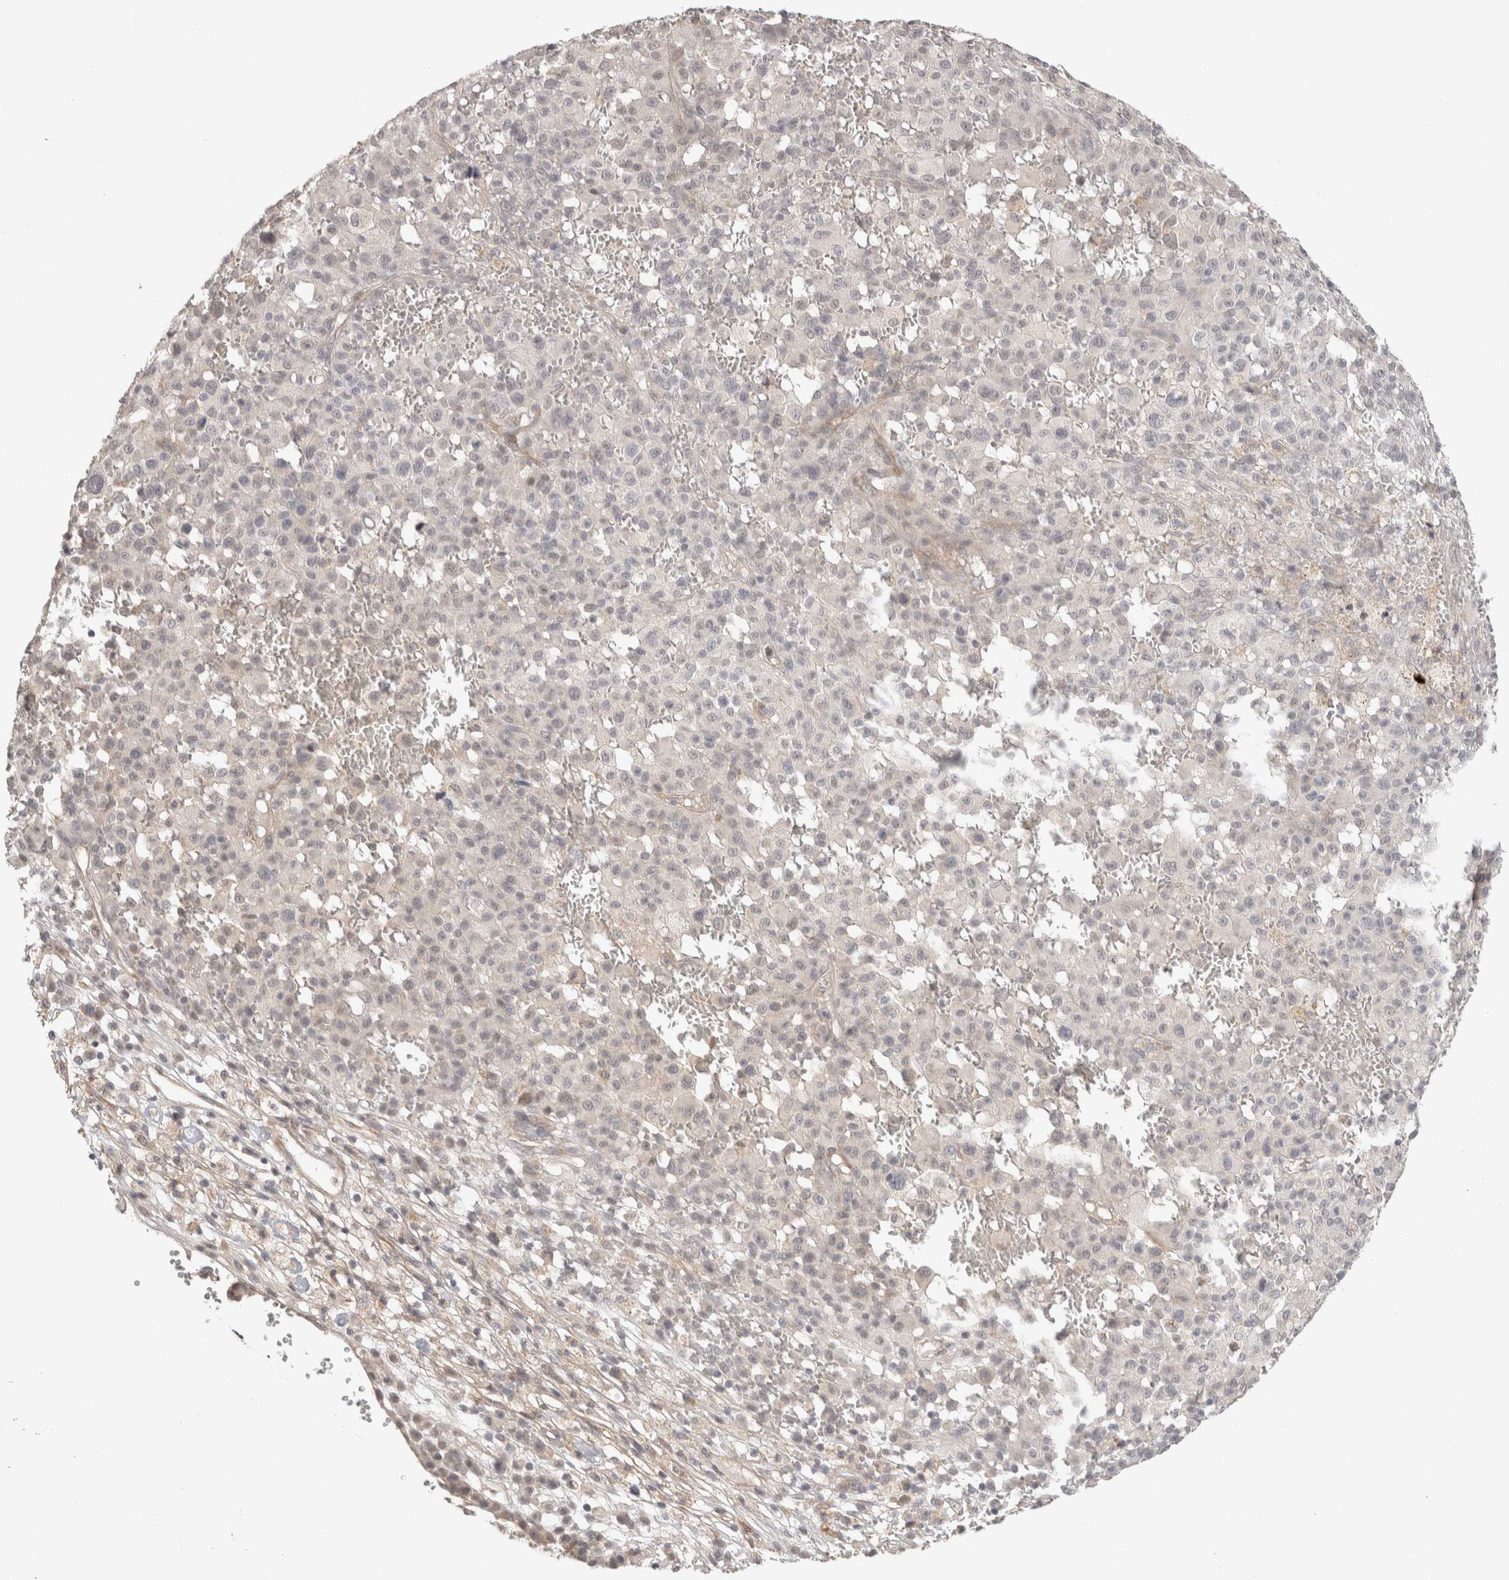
{"staining": {"intensity": "negative", "quantity": "none", "location": "none"}, "tissue": "melanoma", "cell_type": "Tumor cells", "image_type": "cancer", "snomed": [{"axis": "morphology", "description": "Malignant melanoma, Metastatic site"}, {"axis": "topography", "description": "Skin"}], "caption": "Immunohistochemistry micrograph of neoplastic tissue: human malignant melanoma (metastatic site) stained with DAB (3,3'-diaminobenzidine) shows no significant protein expression in tumor cells. (Stains: DAB (3,3'-diaminobenzidine) immunohistochemistry with hematoxylin counter stain, Microscopy: brightfield microscopy at high magnification).", "gene": "HSPG2", "patient": {"sex": "female", "age": 74}}